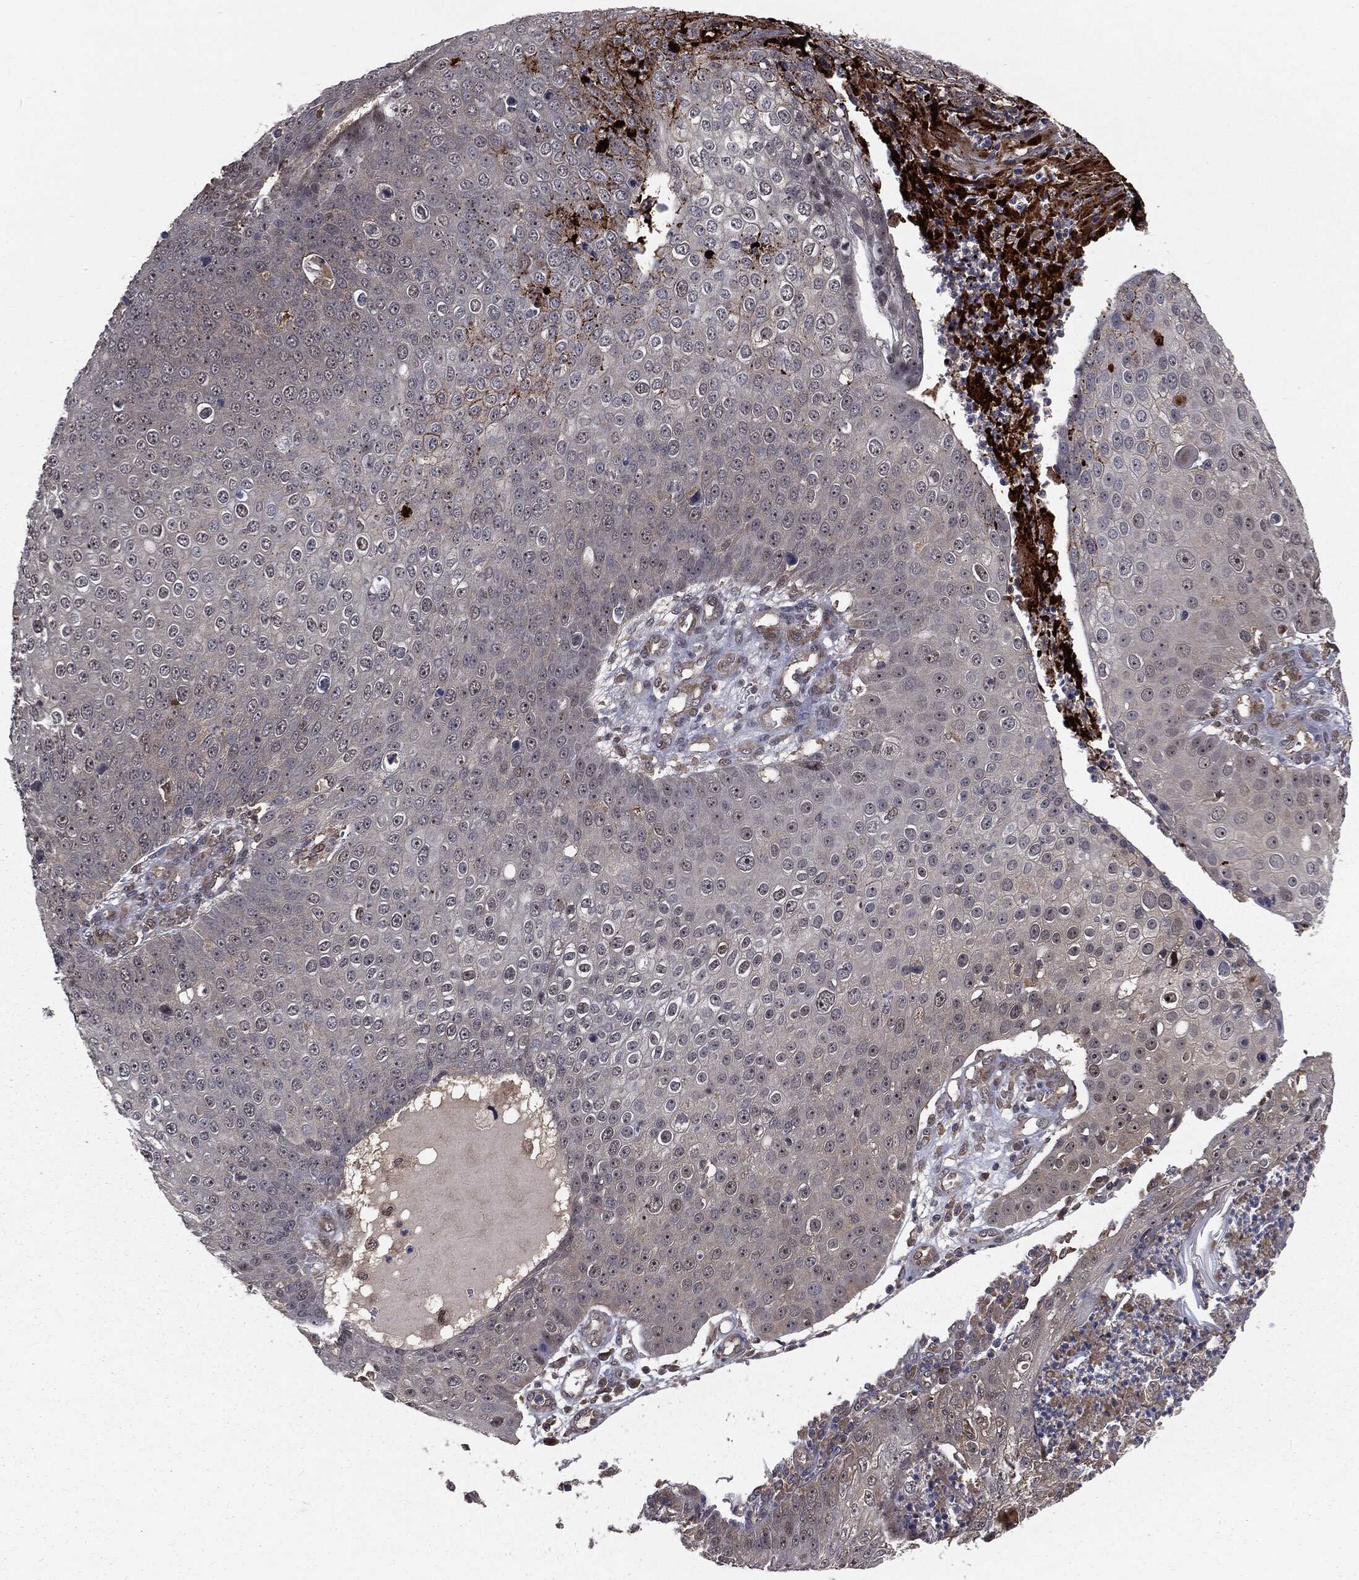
{"staining": {"intensity": "negative", "quantity": "none", "location": "none"}, "tissue": "skin cancer", "cell_type": "Tumor cells", "image_type": "cancer", "snomed": [{"axis": "morphology", "description": "Squamous cell carcinoma, NOS"}, {"axis": "topography", "description": "Skin"}], "caption": "Immunohistochemistry of skin squamous cell carcinoma exhibits no expression in tumor cells.", "gene": "FBXO7", "patient": {"sex": "male", "age": 71}}